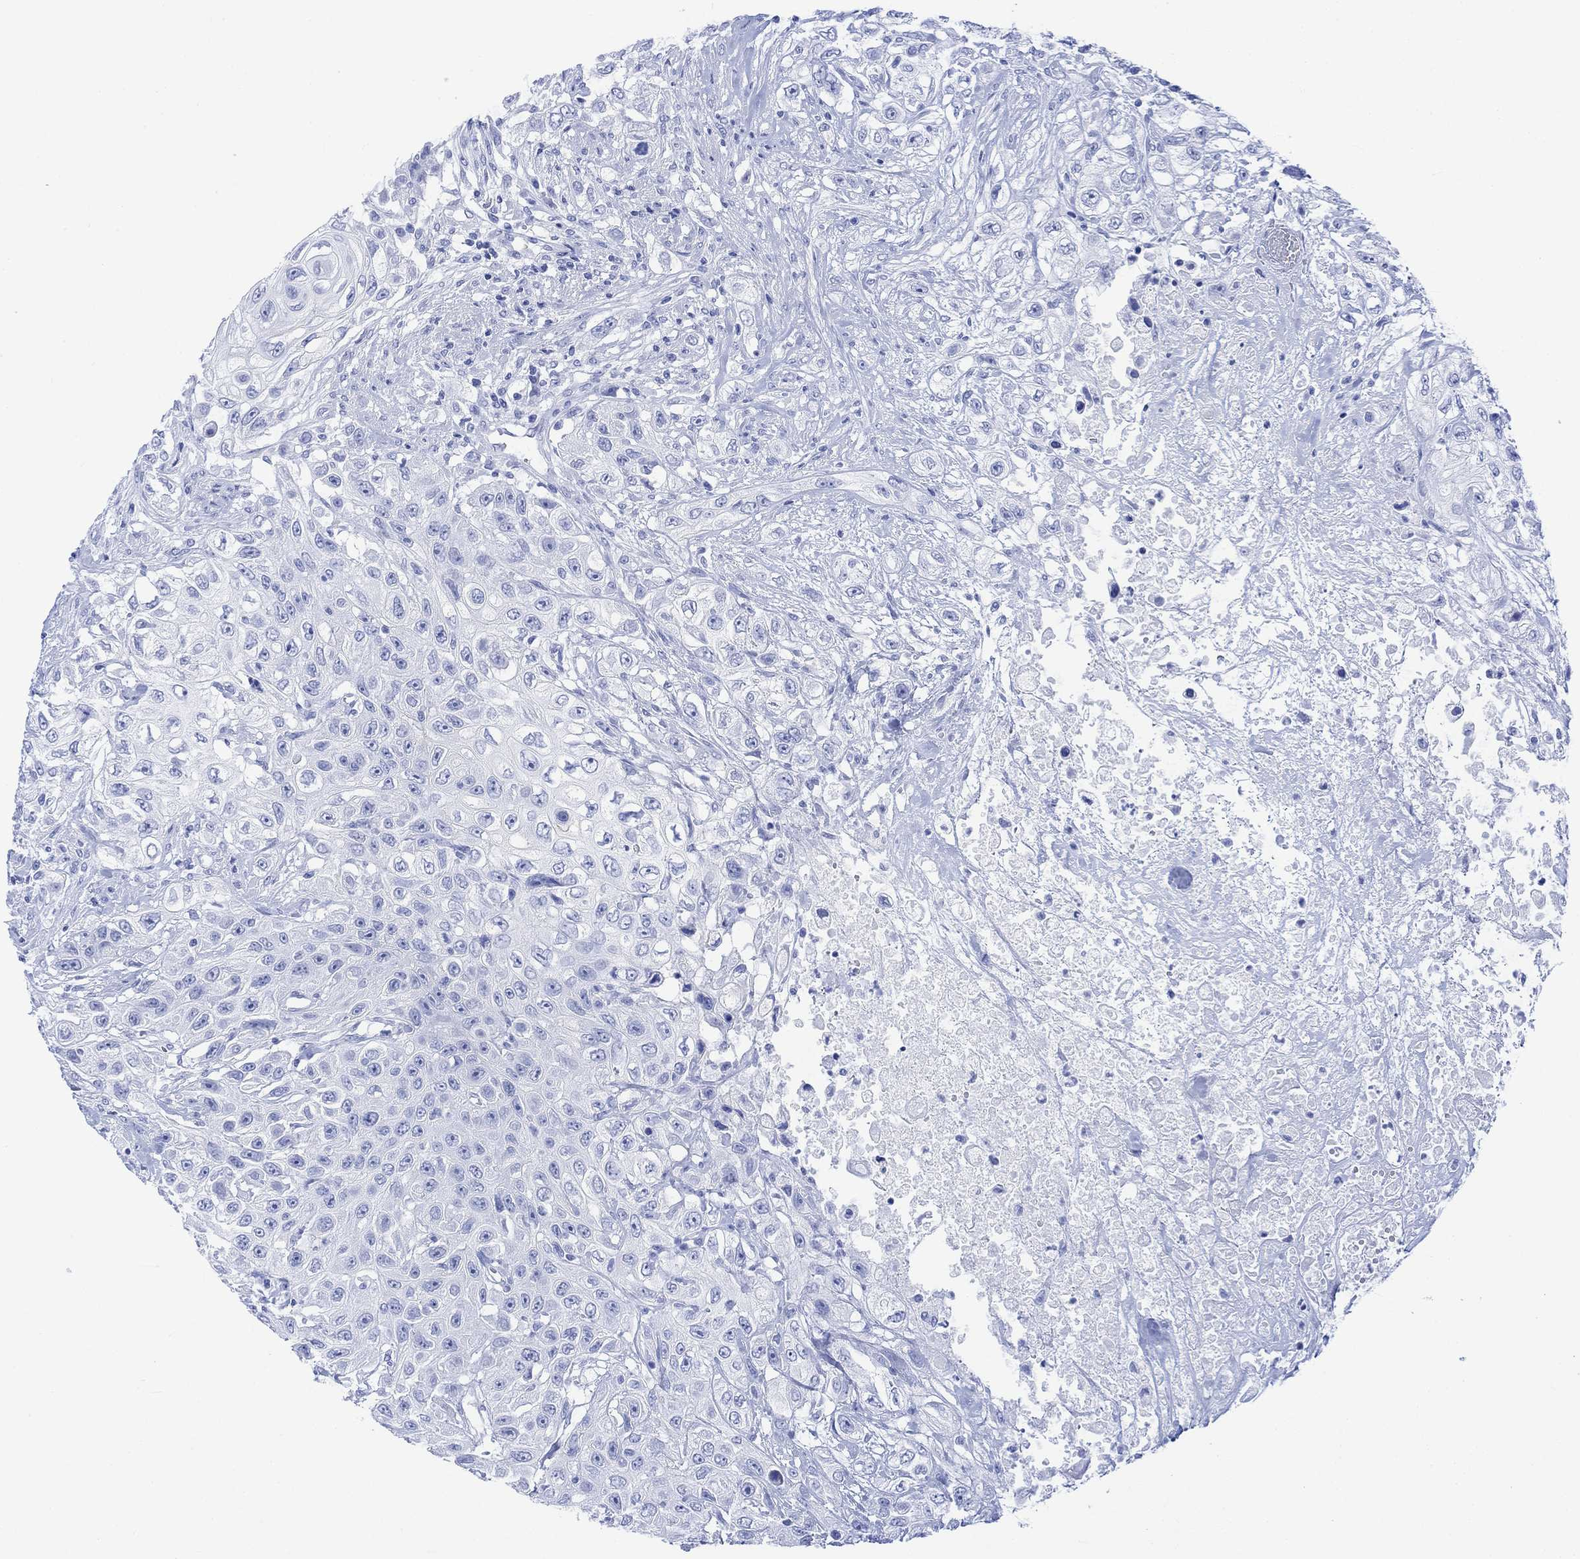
{"staining": {"intensity": "negative", "quantity": "none", "location": "none"}, "tissue": "urothelial cancer", "cell_type": "Tumor cells", "image_type": "cancer", "snomed": [{"axis": "morphology", "description": "Urothelial carcinoma, High grade"}, {"axis": "topography", "description": "Urinary bladder"}], "caption": "An immunohistochemistry (IHC) photomicrograph of urothelial carcinoma (high-grade) is shown. There is no staining in tumor cells of urothelial carcinoma (high-grade).", "gene": "CELF4", "patient": {"sex": "female", "age": 56}}